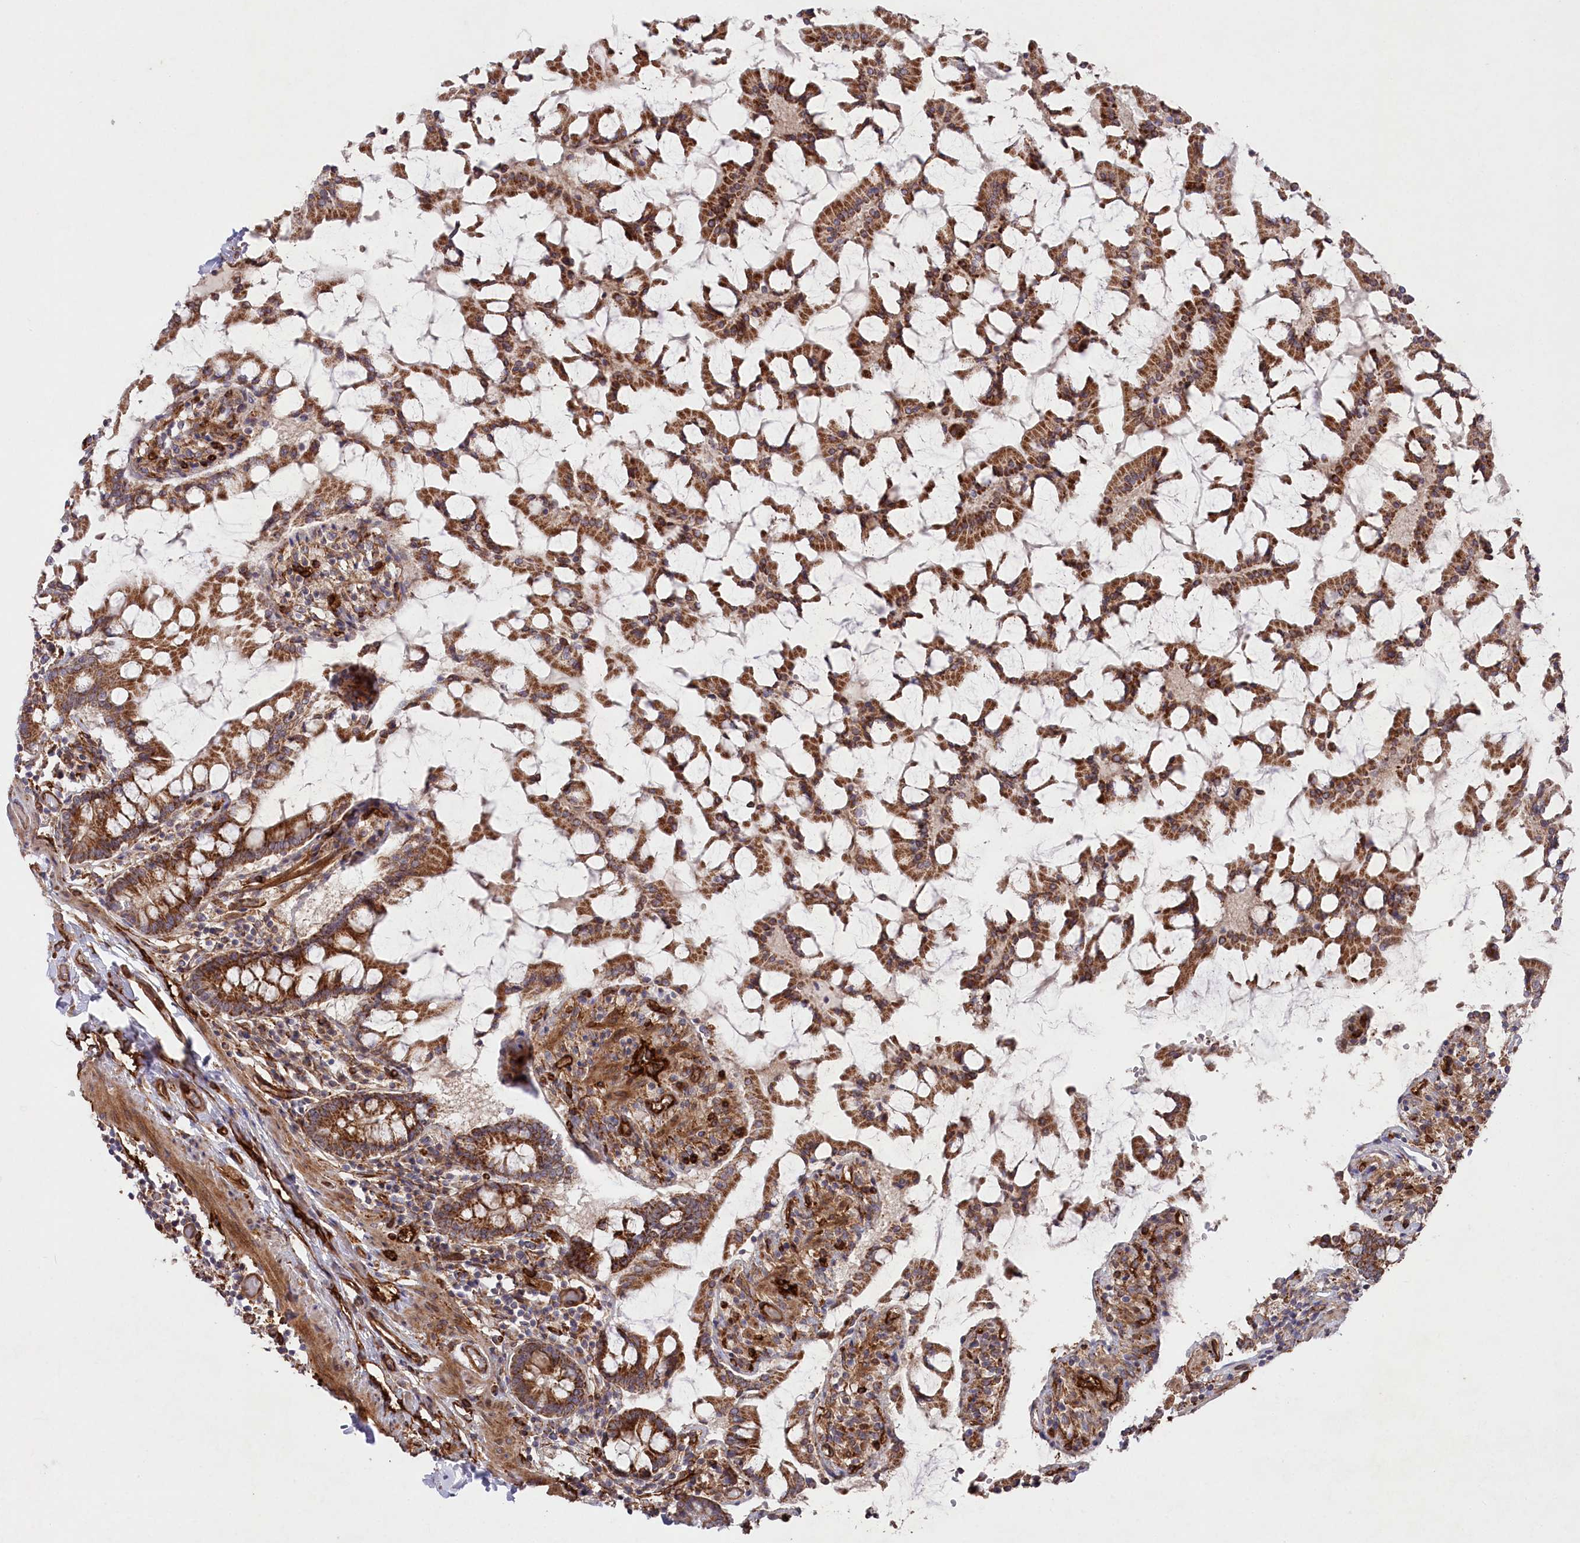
{"staining": {"intensity": "strong", "quantity": ">75%", "location": "cytoplasmic/membranous"}, "tissue": "small intestine", "cell_type": "Glandular cells", "image_type": "normal", "snomed": [{"axis": "morphology", "description": "Normal tissue, NOS"}, {"axis": "topography", "description": "Small intestine"}], "caption": "IHC photomicrograph of normal human small intestine stained for a protein (brown), which exhibits high levels of strong cytoplasmic/membranous positivity in approximately >75% of glandular cells.", "gene": "MTPAP", "patient": {"sex": "male", "age": 41}}